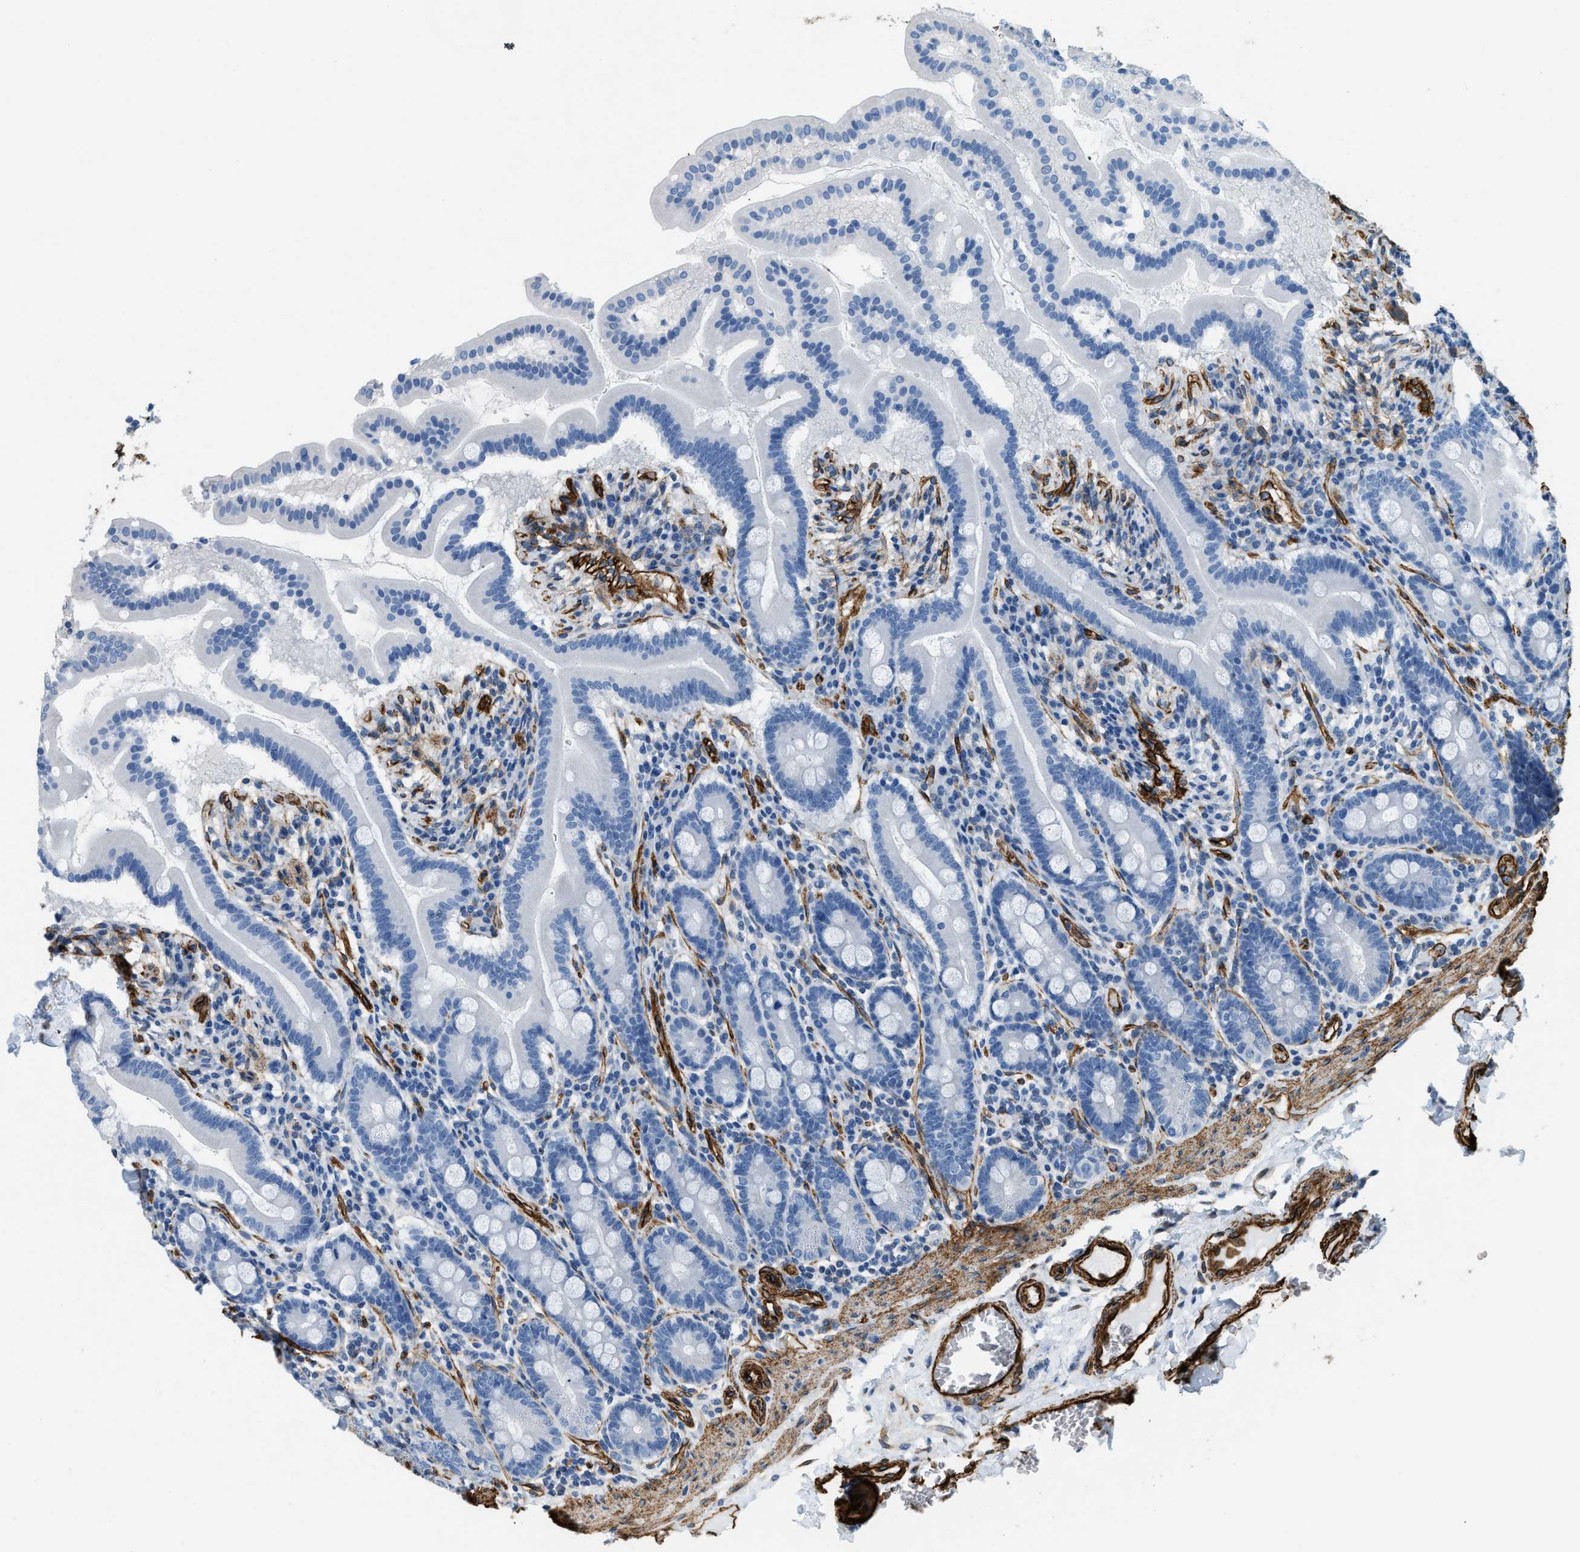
{"staining": {"intensity": "negative", "quantity": "none", "location": "none"}, "tissue": "duodenum", "cell_type": "Glandular cells", "image_type": "normal", "snomed": [{"axis": "morphology", "description": "Normal tissue, NOS"}, {"axis": "topography", "description": "Duodenum"}], "caption": "A high-resolution histopathology image shows IHC staining of normal duodenum, which displays no significant staining in glandular cells.", "gene": "TMEM43", "patient": {"sex": "male", "age": 50}}